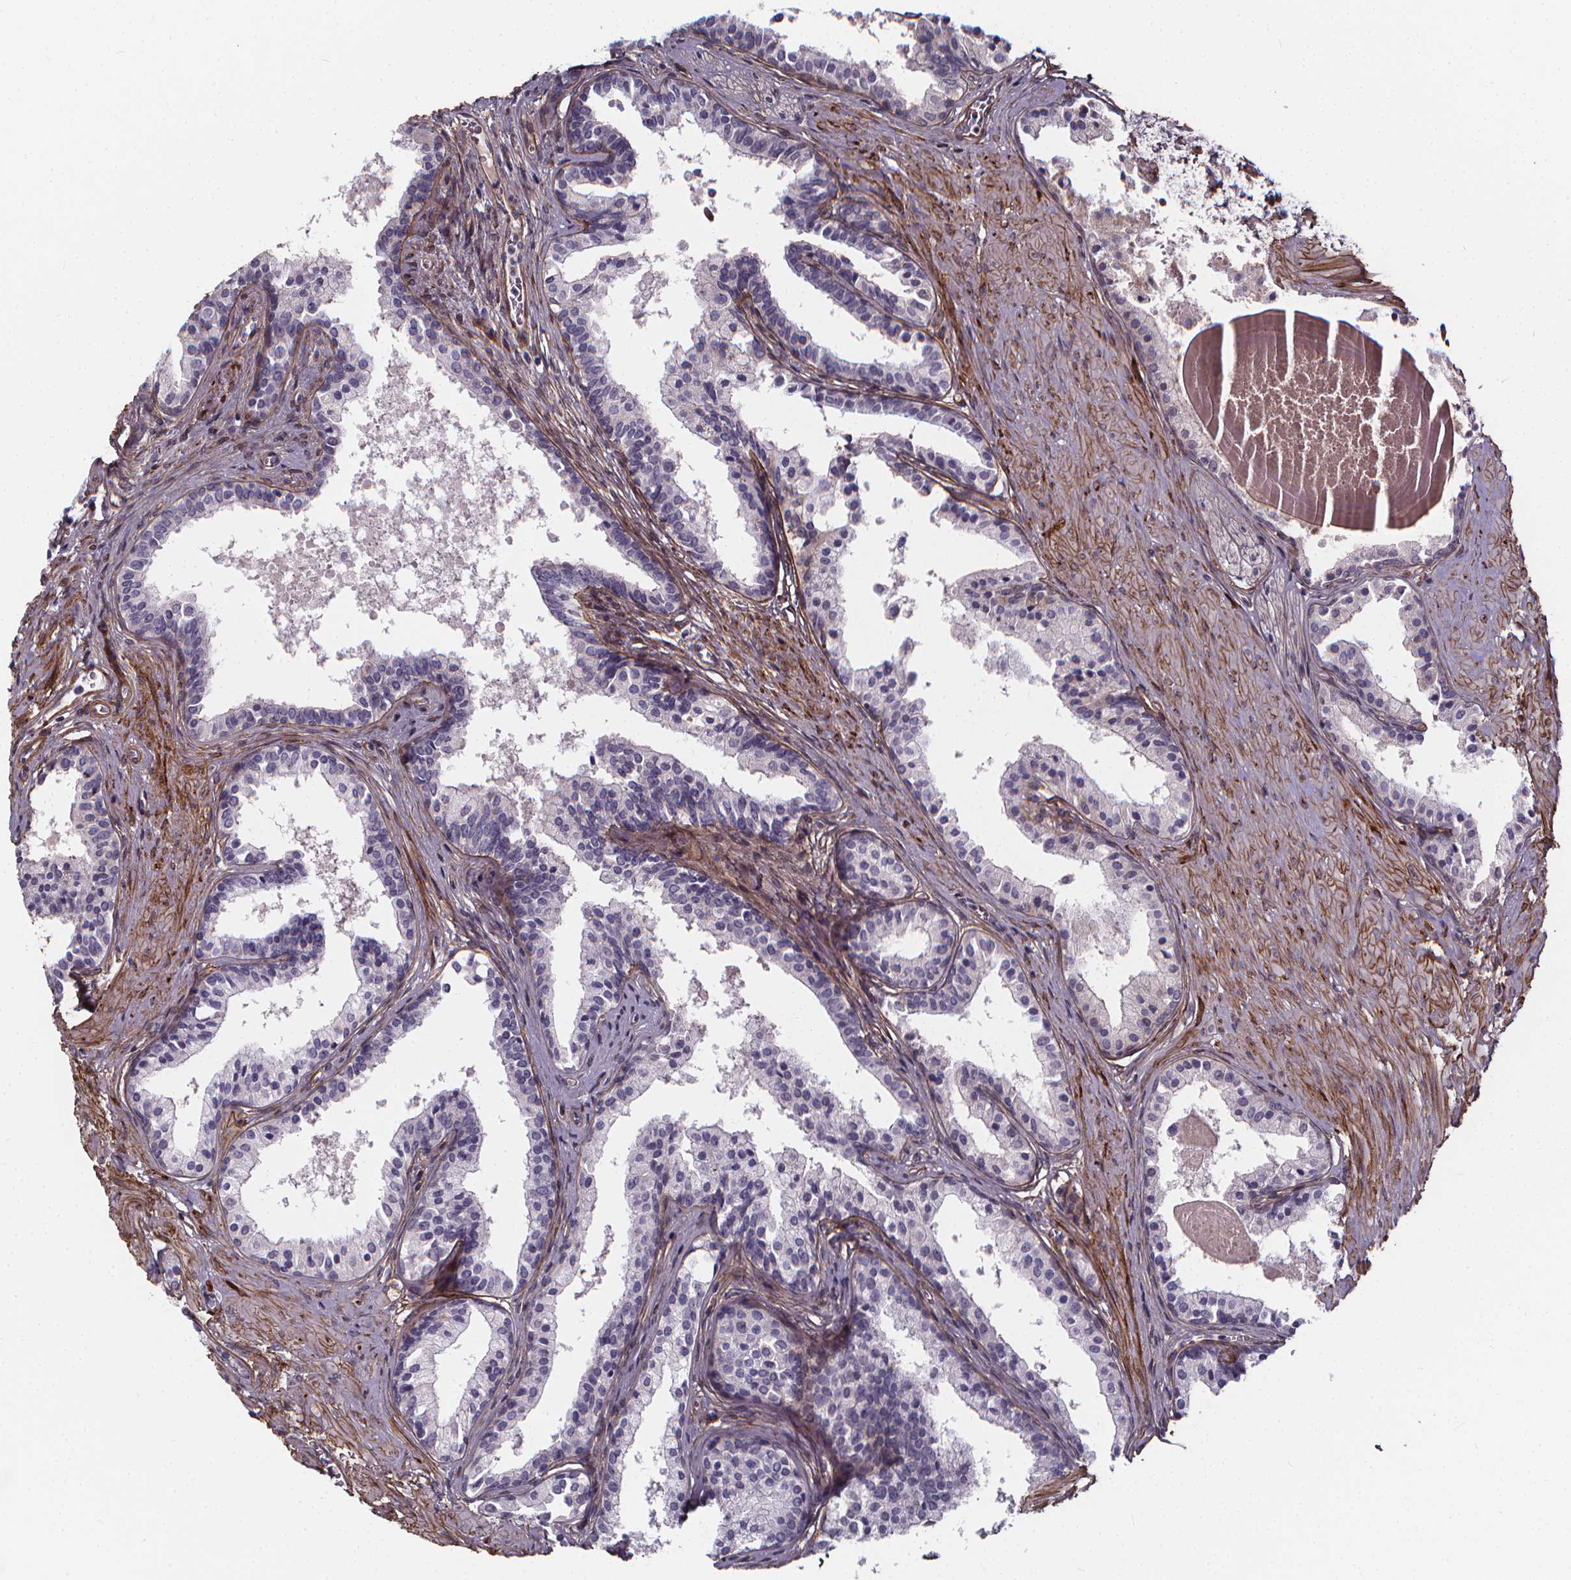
{"staining": {"intensity": "negative", "quantity": "none", "location": "none"}, "tissue": "prostate", "cell_type": "Glandular cells", "image_type": "normal", "snomed": [{"axis": "morphology", "description": "Normal tissue, NOS"}, {"axis": "topography", "description": "Prostate"}], "caption": "DAB (3,3'-diaminobenzidine) immunohistochemical staining of unremarkable human prostate displays no significant expression in glandular cells. (Immunohistochemistry (ihc), brightfield microscopy, high magnification).", "gene": "AEBP1", "patient": {"sex": "male", "age": 61}}